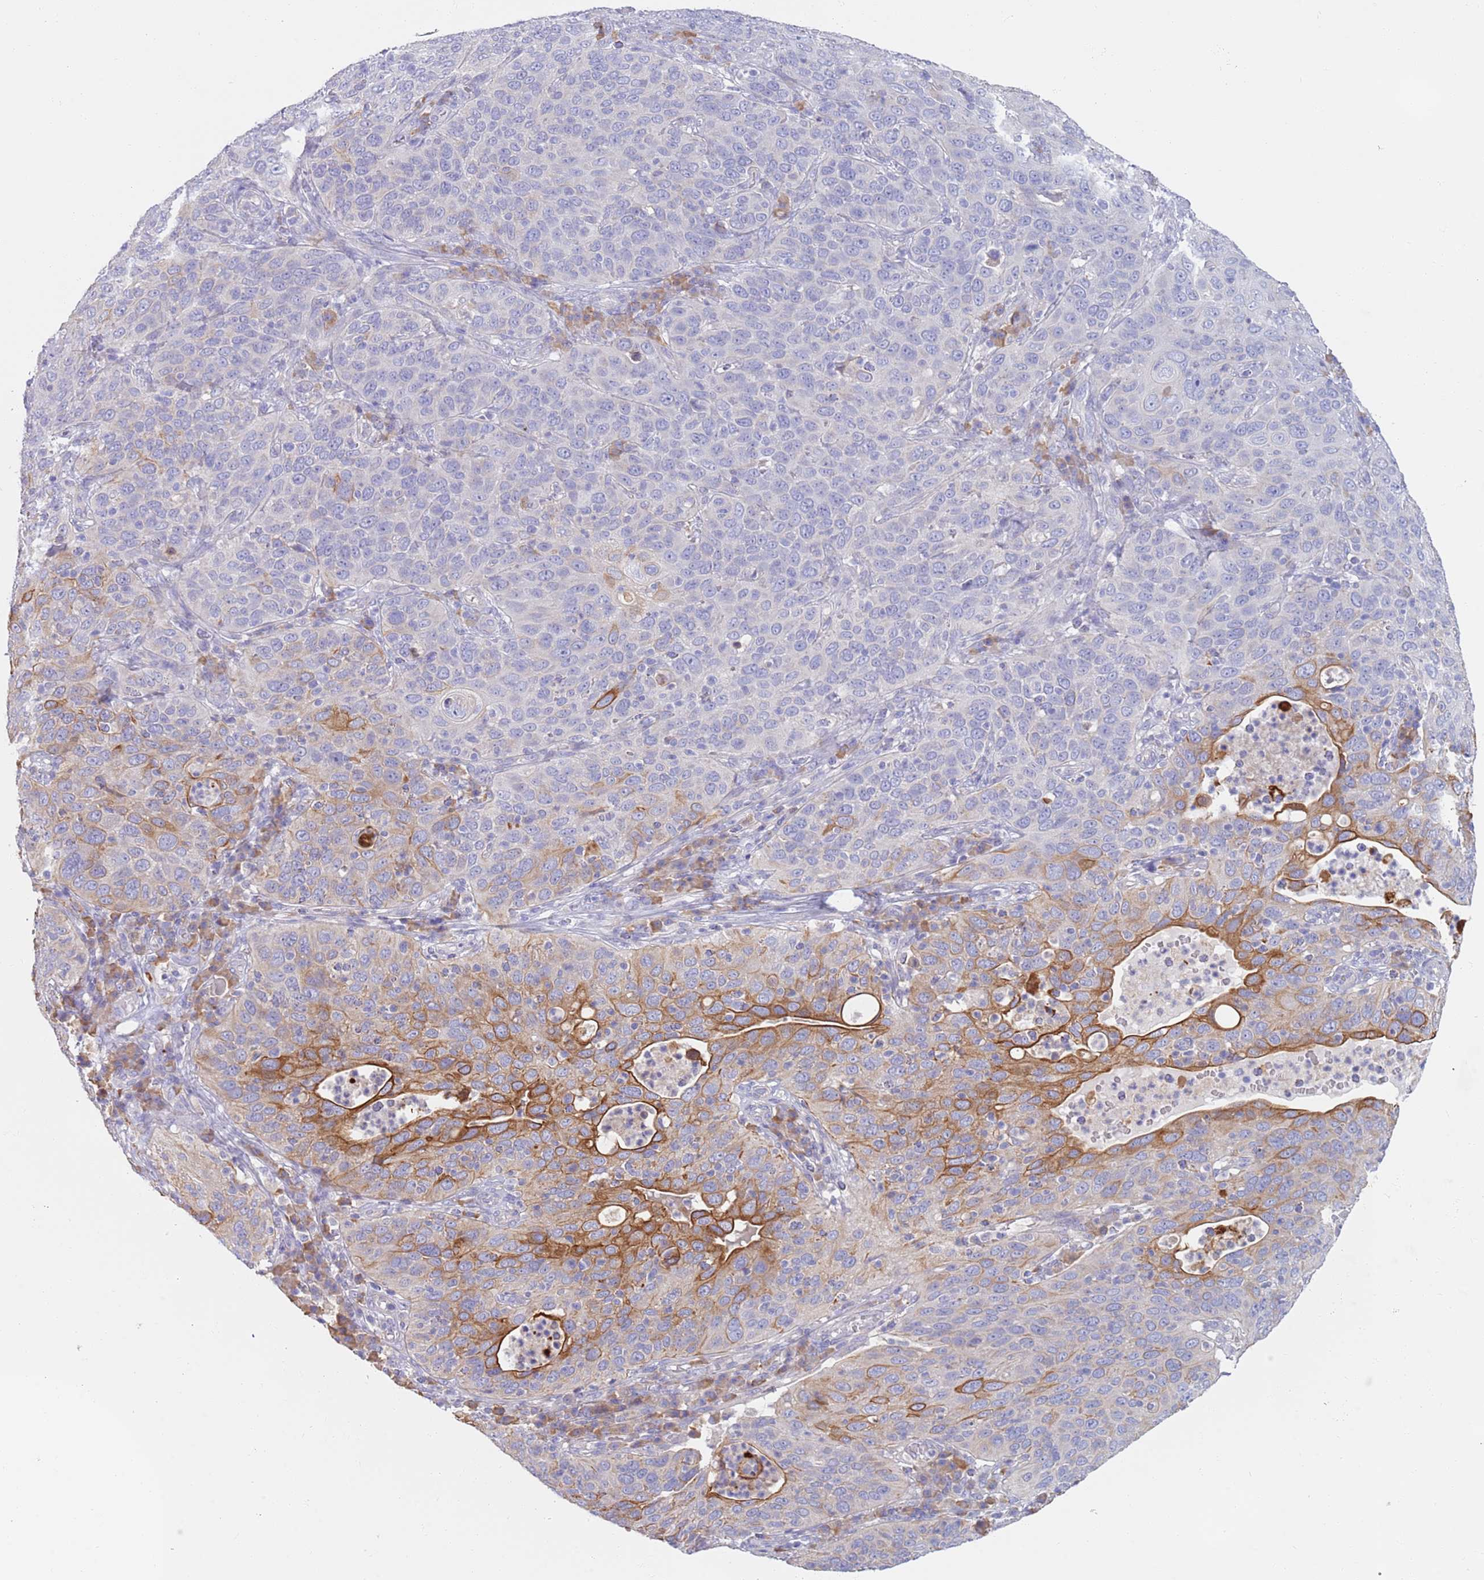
{"staining": {"intensity": "moderate", "quantity": "<25%", "location": "cytoplasmic/membranous"}, "tissue": "cervical cancer", "cell_type": "Tumor cells", "image_type": "cancer", "snomed": [{"axis": "morphology", "description": "Squamous cell carcinoma, NOS"}, {"axis": "topography", "description": "Cervix"}], "caption": "Immunohistochemical staining of human cervical cancer (squamous cell carcinoma) exhibits low levels of moderate cytoplasmic/membranous protein positivity in about <25% of tumor cells.", "gene": "CCDC149", "patient": {"sex": "female", "age": 36}}